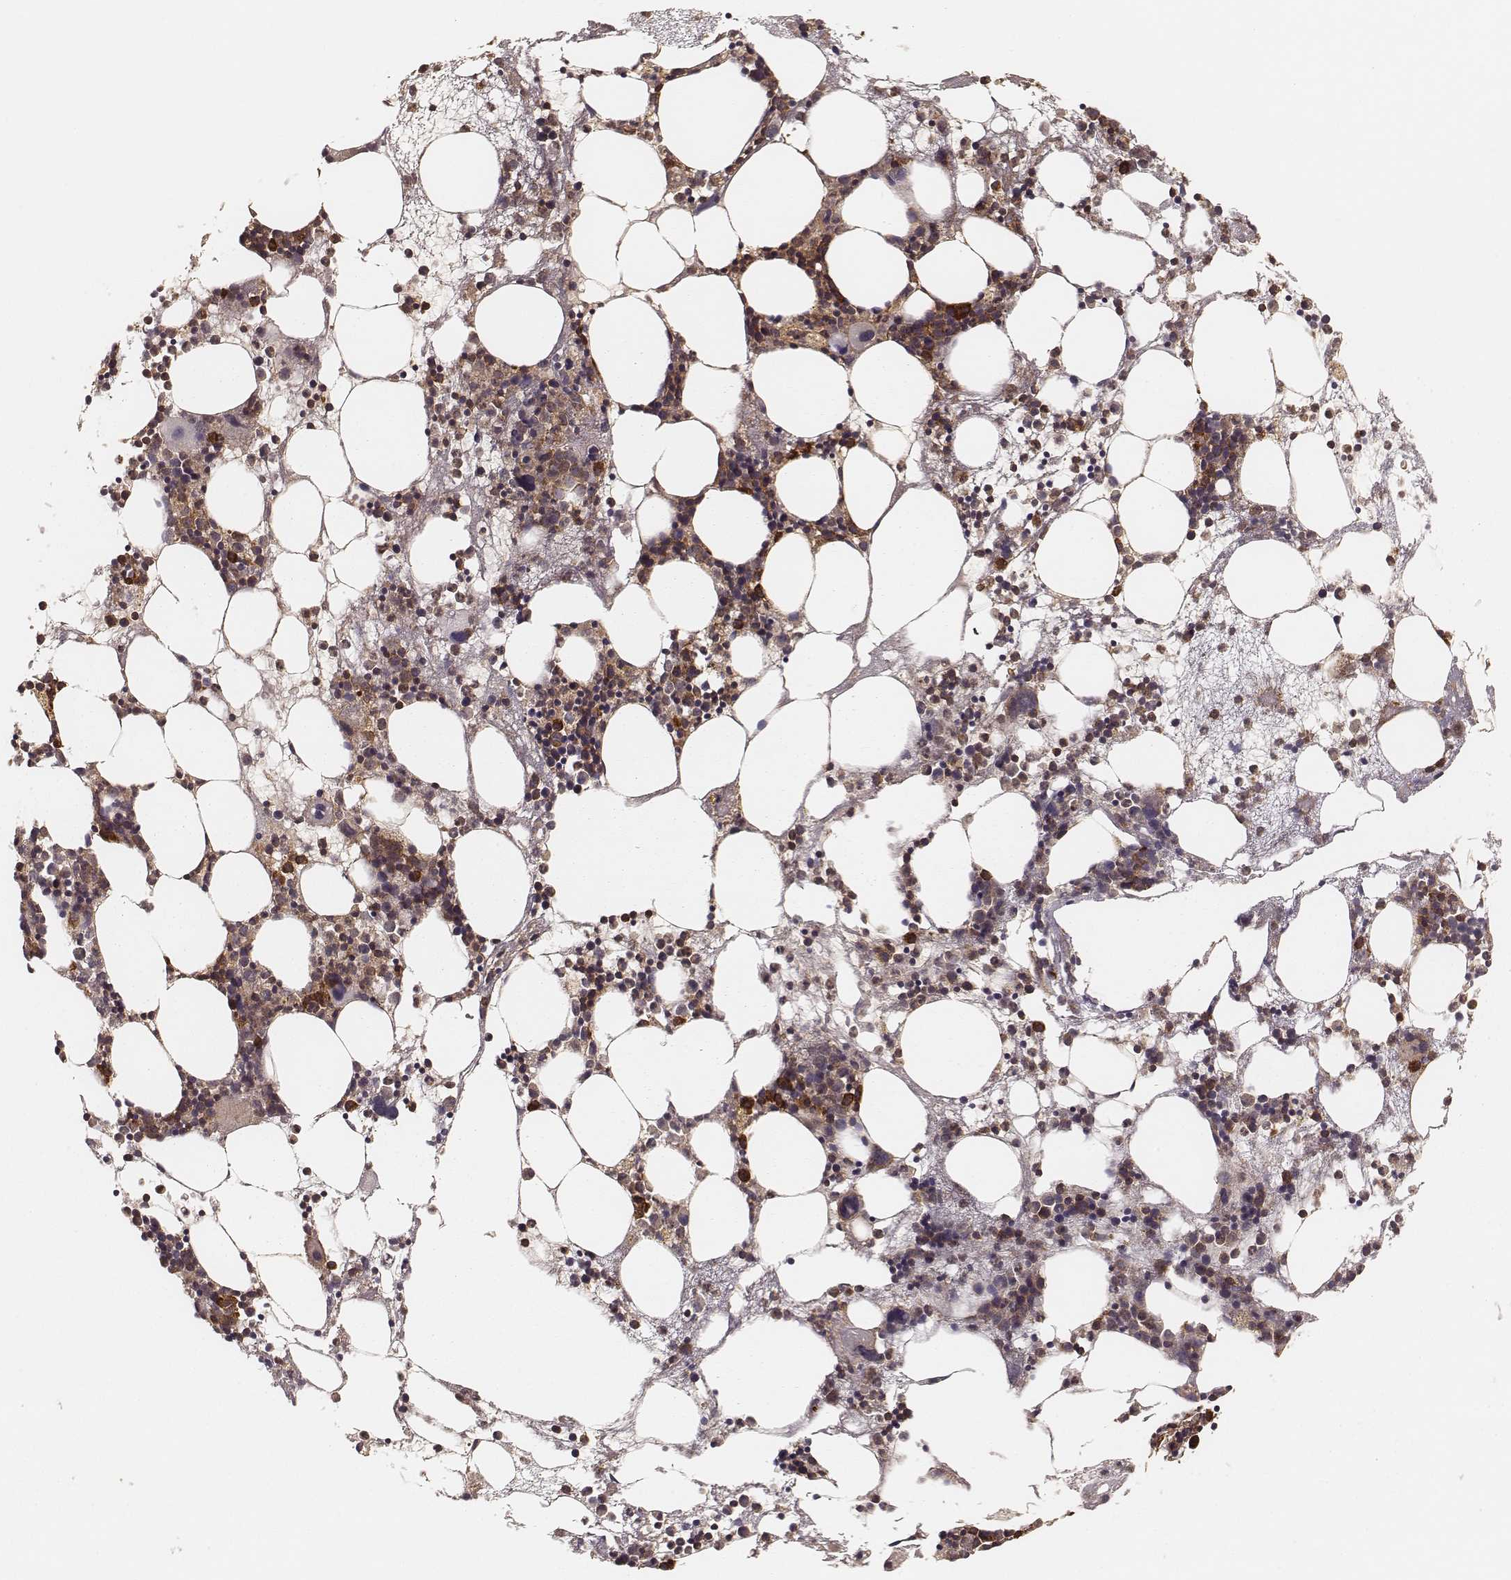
{"staining": {"intensity": "strong", "quantity": ">75%", "location": "cytoplasmic/membranous"}, "tissue": "bone marrow", "cell_type": "Hematopoietic cells", "image_type": "normal", "snomed": [{"axis": "morphology", "description": "Normal tissue, NOS"}, {"axis": "topography", "description": "Bone marrow"}], "caption": "Immunohistochemical staining of unremarkable bone marrow demonstrates high levels of strong cytoplasmic/membranous staining in approximately >75% of hematopoietic cells.", "gene": "CARS1", "patient": {"sex": "male", "age": 54}}